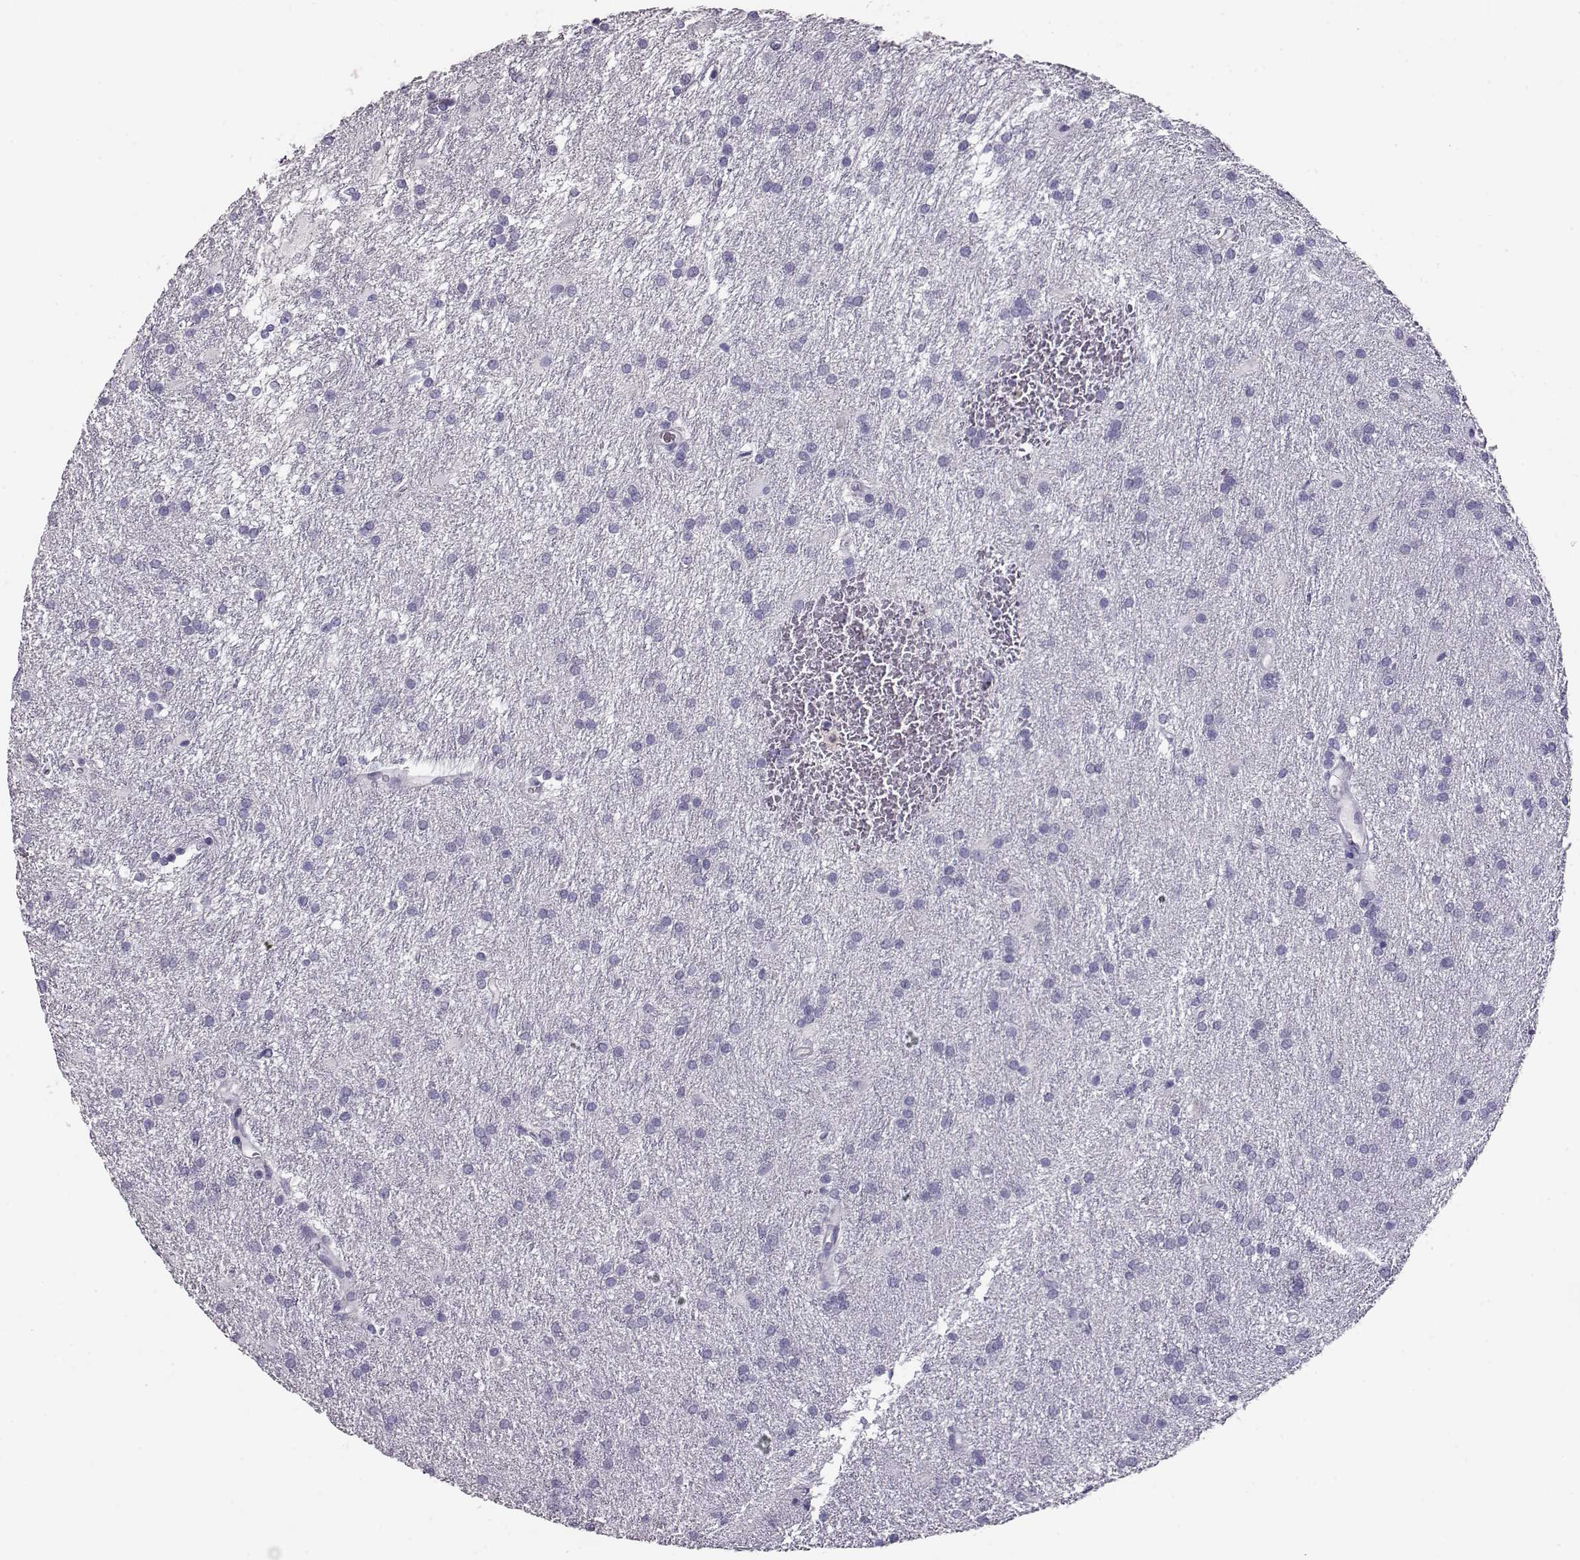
{"staining": {"intensity": "negative", "quantity": "none", "location": "none"}, "tissue": "glioma", "cell_type": "Tumor cells", "image_type": "cancer", "snomed": [{"axis": "morphology", "description": "Glioma, malignant, Low grade"}, {"axis": "topography", "description": "Brain"}], "caption": "Immunohistochemistry image of malignant low-grade glioma stained for a protein (brown), which reveals no expression in tumor cells.", "gene": "CCR8", "patient": {"sex": "female", "age": 32}}